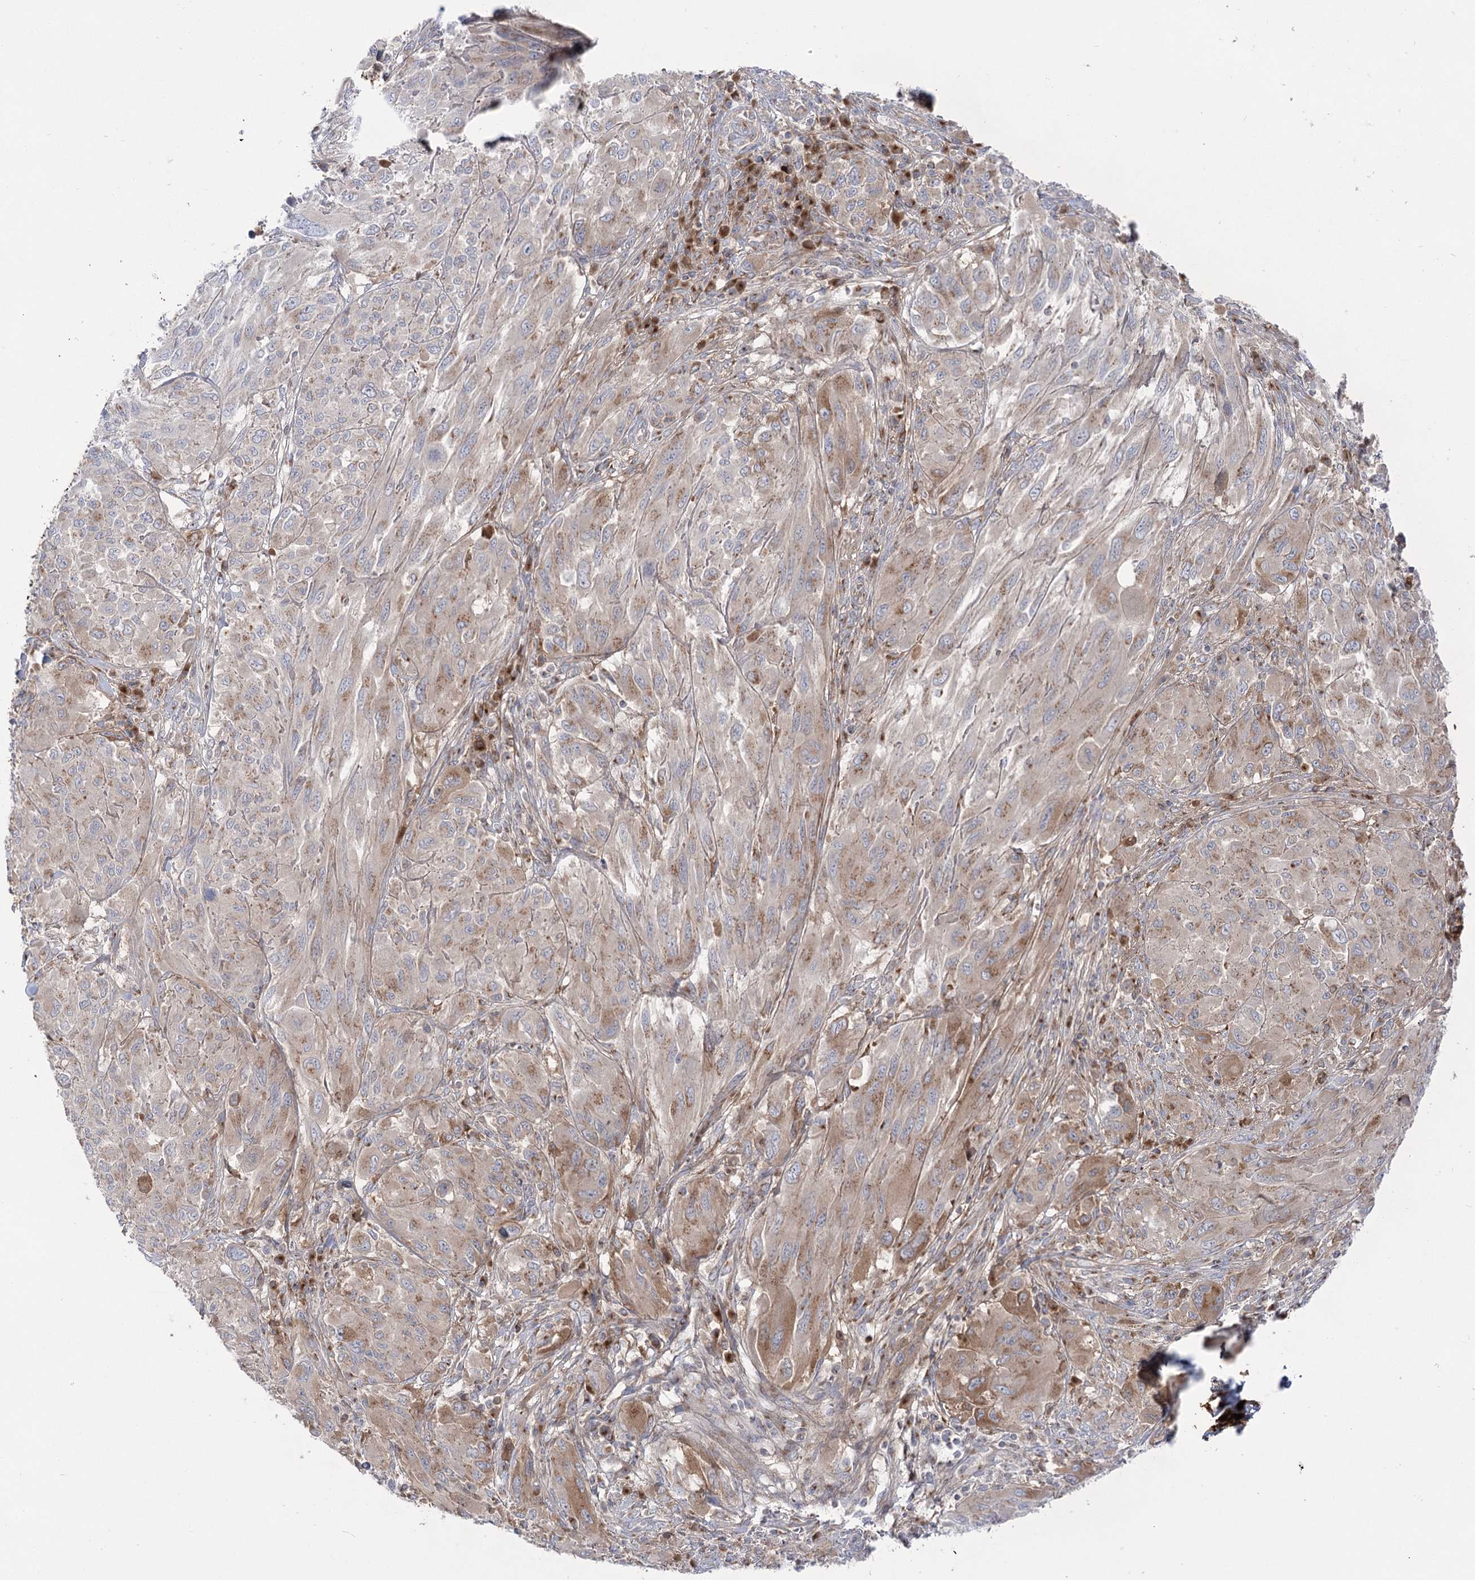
{"staining": {"intensity": "weak", "quantity": ">75%", "location": "cytoplasmic/membranous"}, "tissue": "melanoma", "cell_type": "Tumor cells", "image_type": "cancer", "snomed": [{"axis": "morphology", "description": "Malignant melanoma, NOS"}, {"axis": "topography", "description": "Skin"}], "caption": "Brown immunohistochemical staining in melanoma exhibits weak cytoplasmic/membranous staining in approximately >75% of tumor cells.", "gene": "GBF1", "patient": {"sex": "female", "age": 91}}